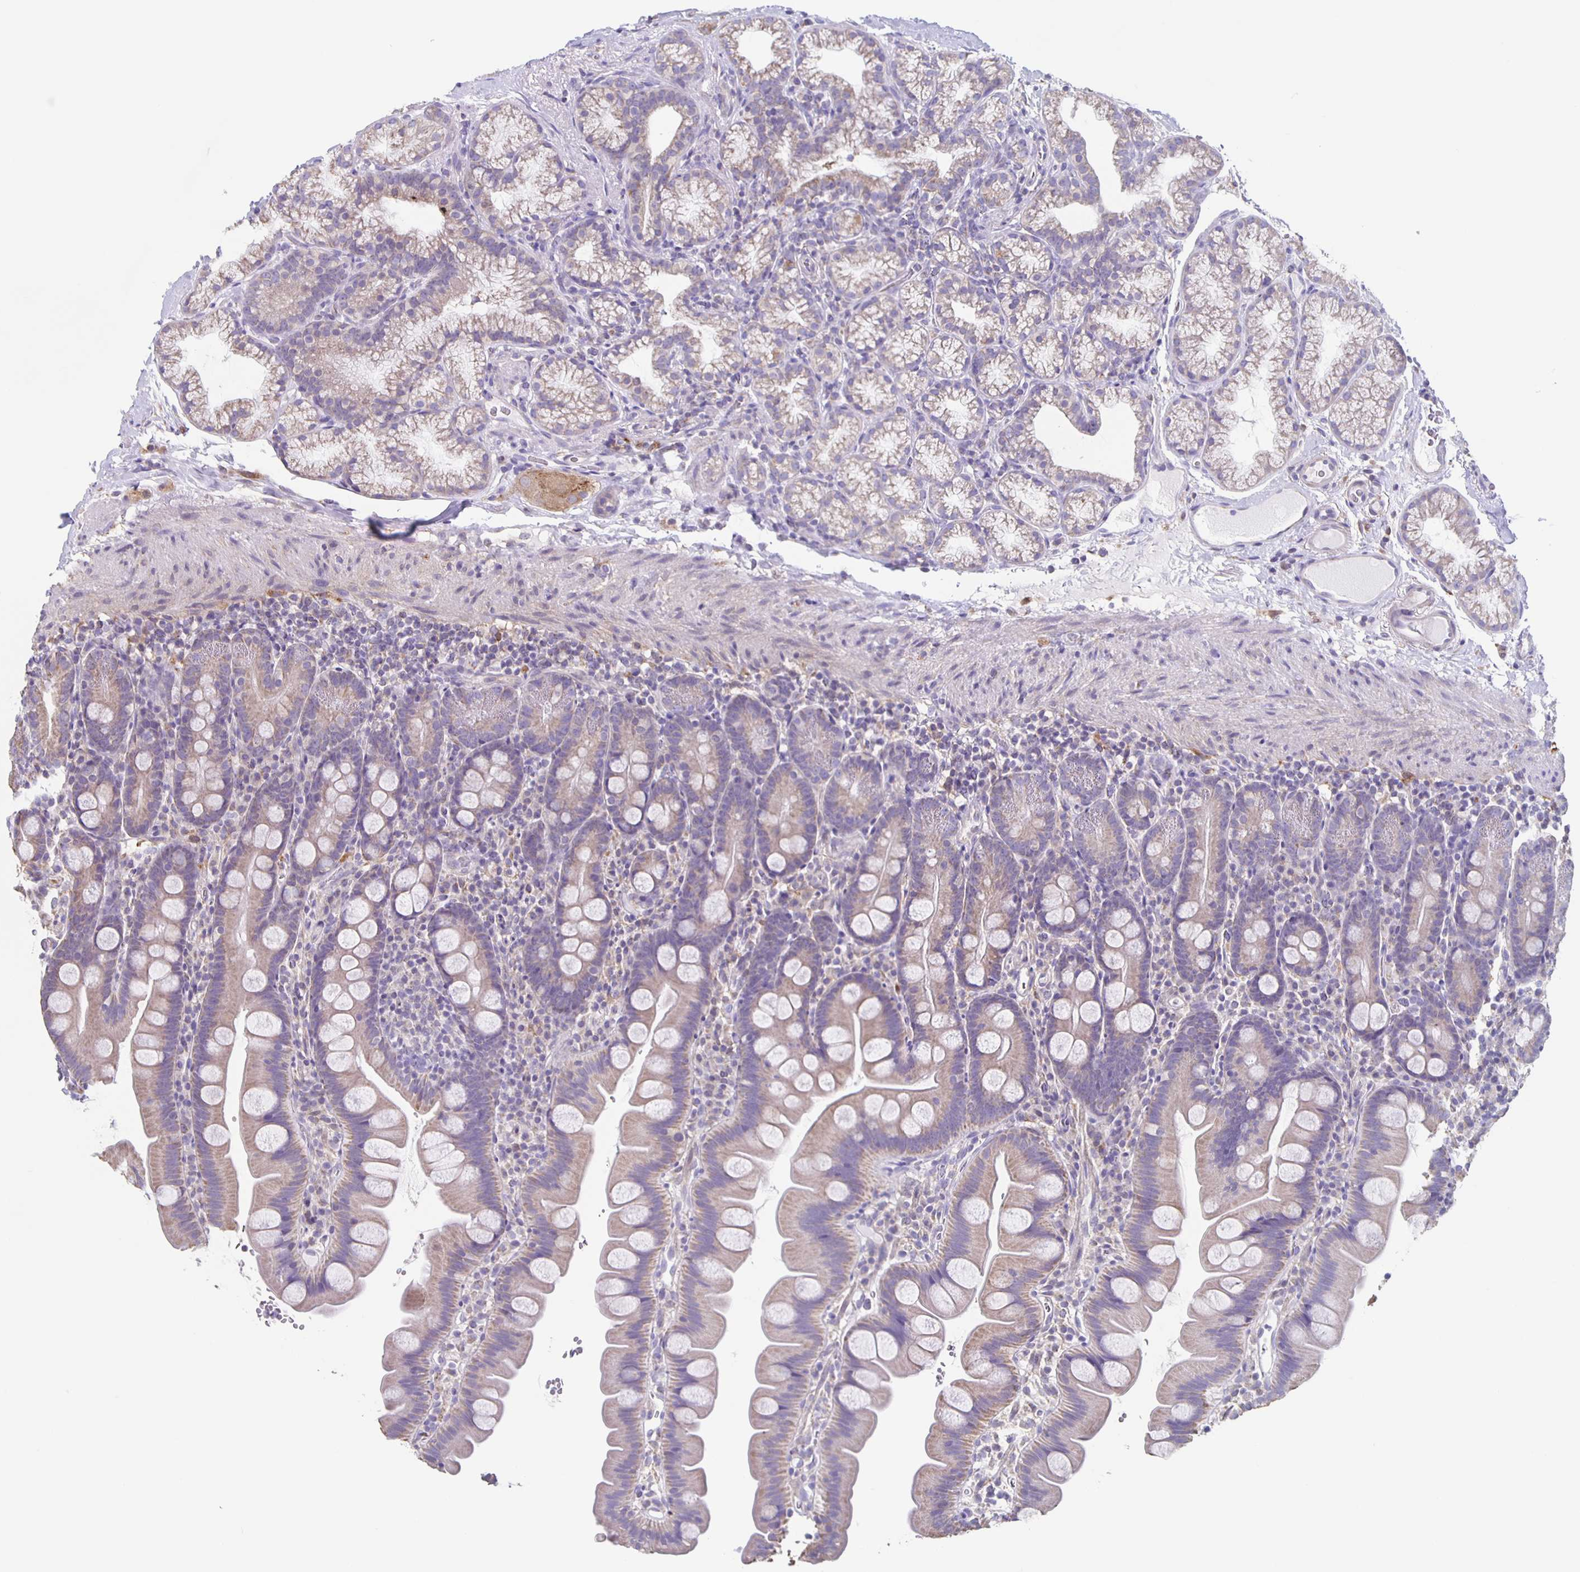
{"staining": {"intensity": "weak", "quantity": ">75%", "location": "cytoplasmic/membranous"}, "tissue": "small intestine", "cell_type": "Glandular cells", "image_type": "normal", "snomed": [{"axis": "morphology", "description": "Normal tissue, NOS"}, {"axis": "topography", "description": "Small intestine"}], "caption": "Immunohistochemical staining of benign human small intestine exhibits >75% levels of weak cytoplasmic/membranous protein staining in approximately >75% of glandular cells. Using DAB (3,3'-diaminobenzidine) (brown) and hematoxylin (blue) stains, captured at high magnification using brightfield microscopy.", "gene": "TPPP", "patient": {"sex": "female", "age": 68}}